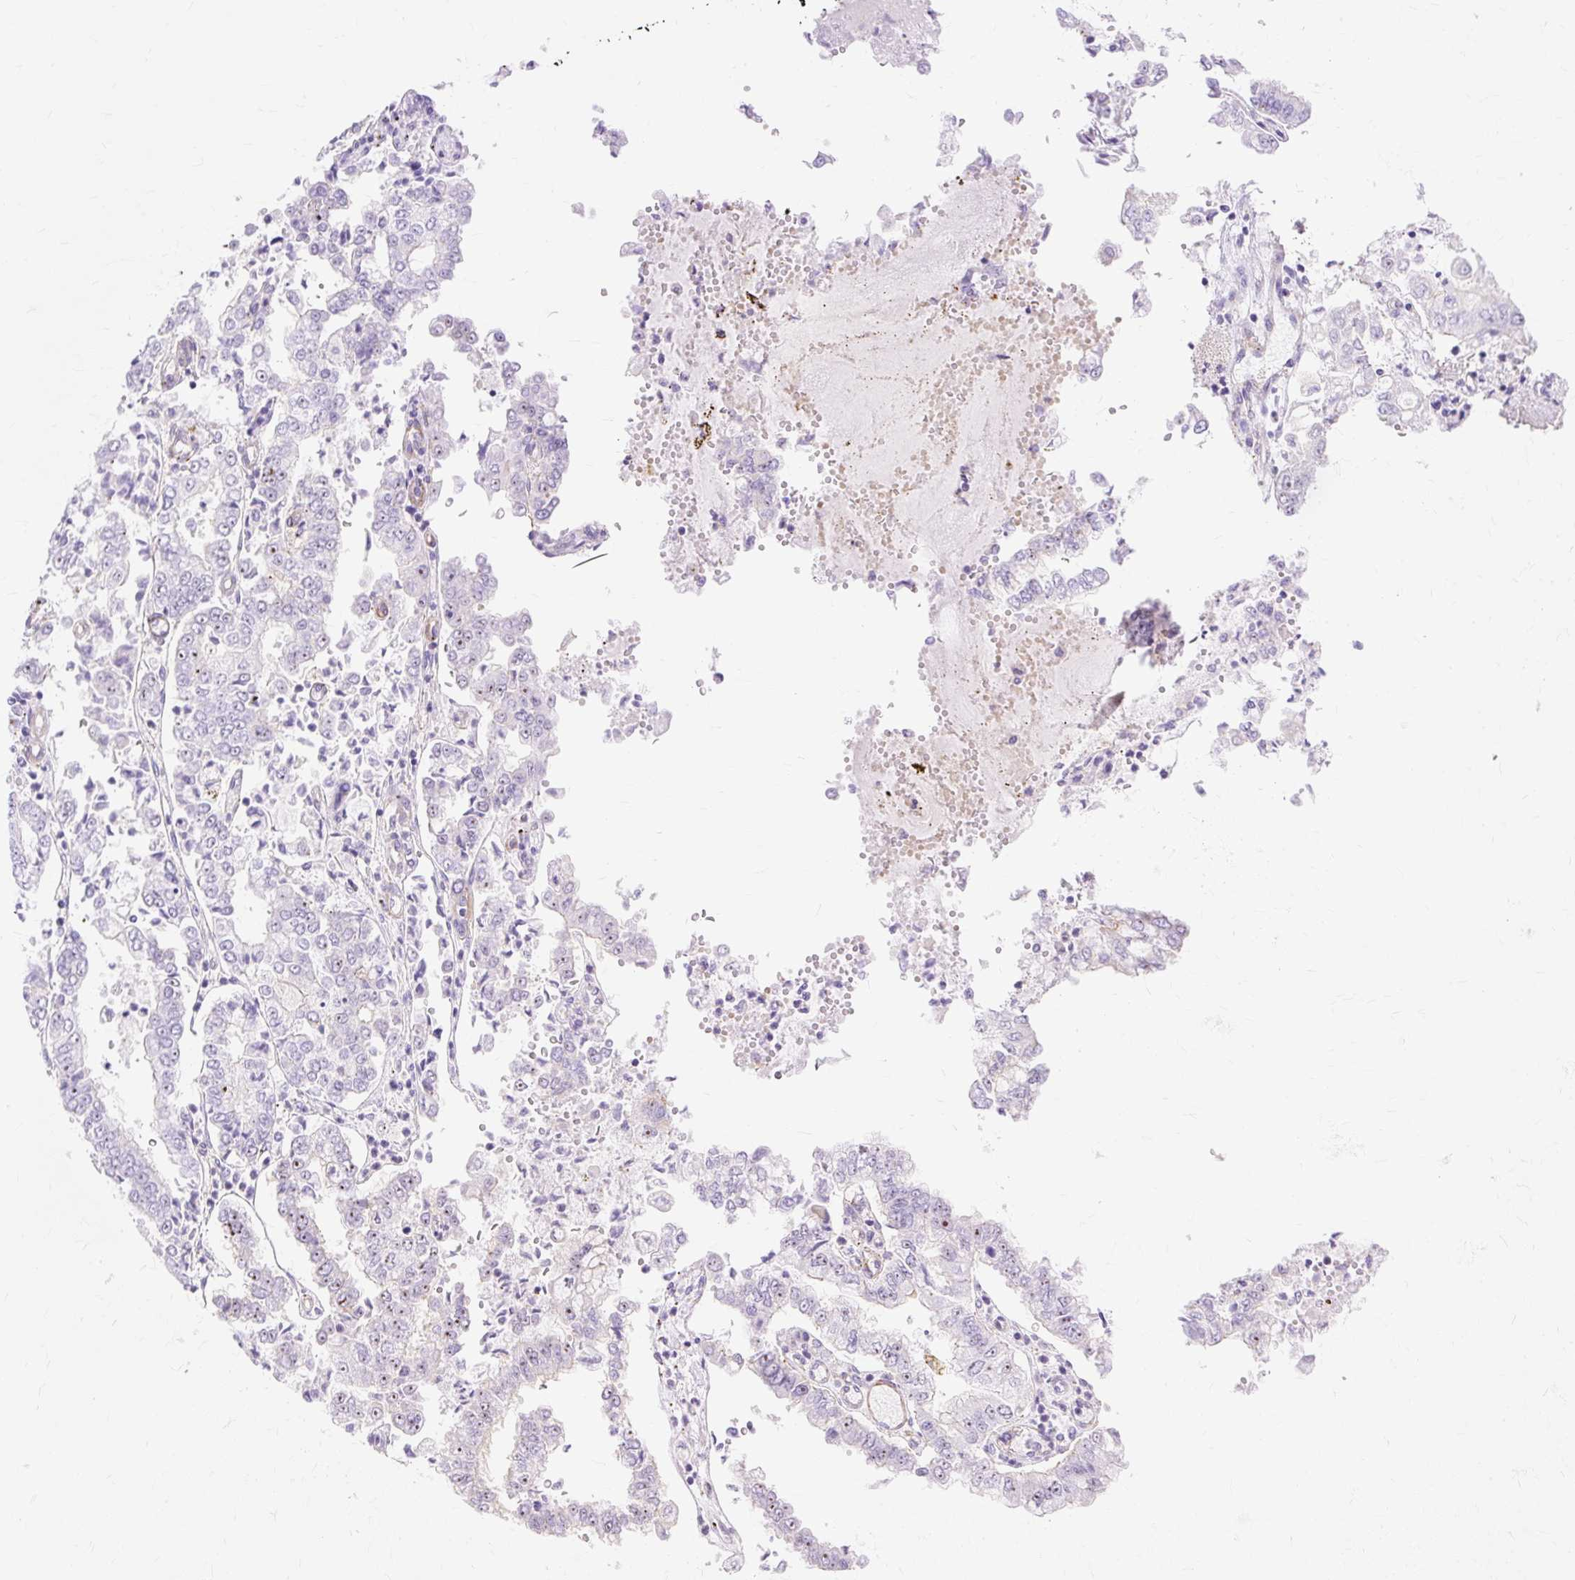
{"staining": {"intensity": "weak", "quantity": "25%-75%", "location": "nuclear"}, "tissue": "stomach cancer", "cell_type": "Tumor cells", "image_type": "cancer", "snomed": [{"axis": "morphology", "description": "Adenocarcinoma, NOS"}, {"axis": "topography", "description": "Stomach"}], "caption": "A brown stain highlights weak nuclear expression of a protein in human adenocarcinoma (stomach) tumor cells.", "gene": "OBP2A", "patient": {"sex": "male", "age": 76}}